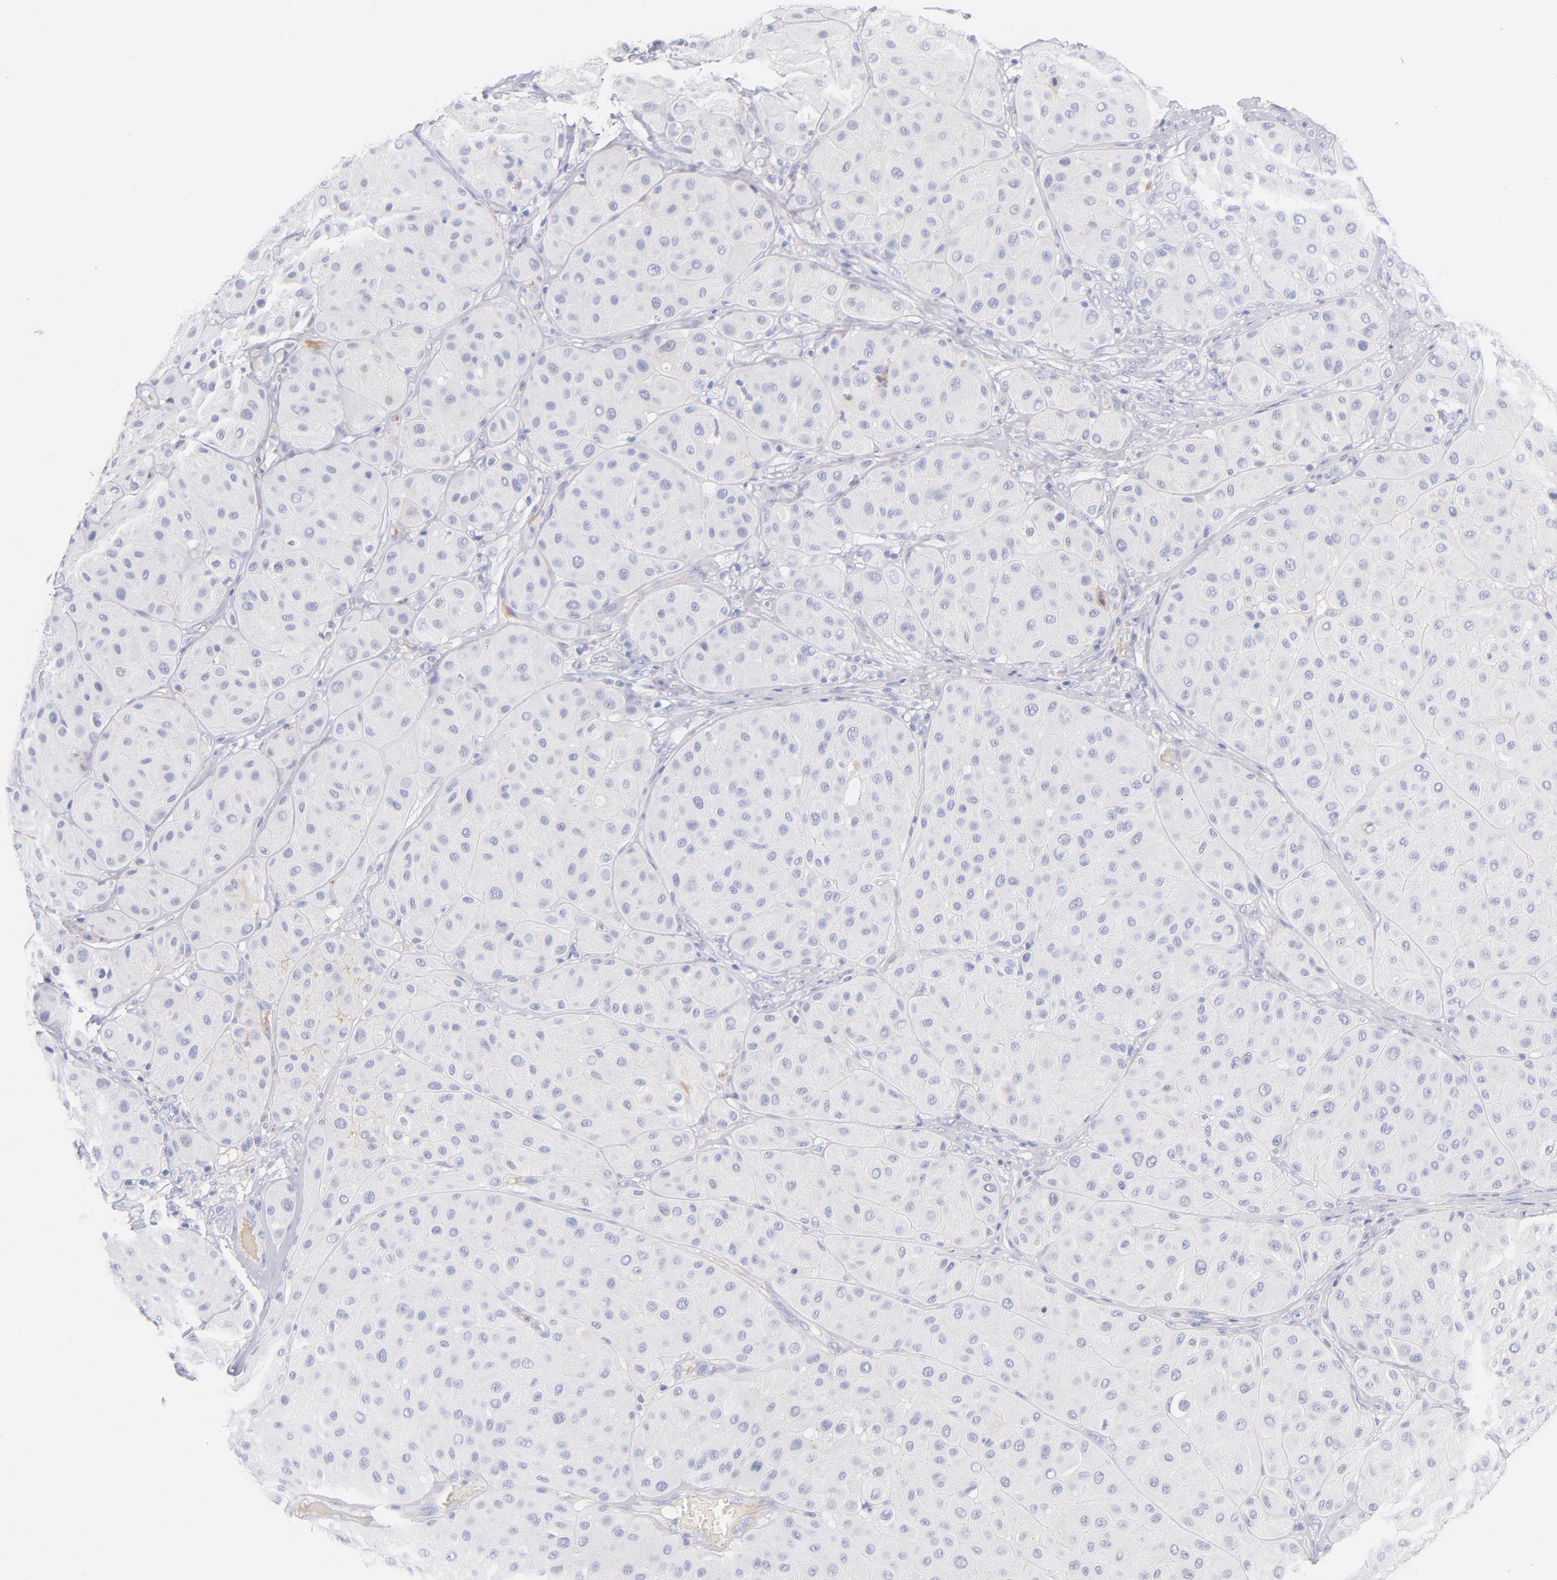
{"staining": {"intensity": "negative", "quantity": "none", "location": "none"}, "tissue": "melanoma", "cell_type": "Tumor cells", "image_type": "cancer", "snomed": [{"axis": "morphology", "description": "Normal tissue, NOS"}, {"axis": "morphology", "description": "Malignant melanoma, Metastatic site"}, {"axis": "topography", "description": "Skin"}], "caption": "There is no significant staining in tumor cells of melanoma.", "gene": "HP", "patient": {"sex": "male", "age": 41}}